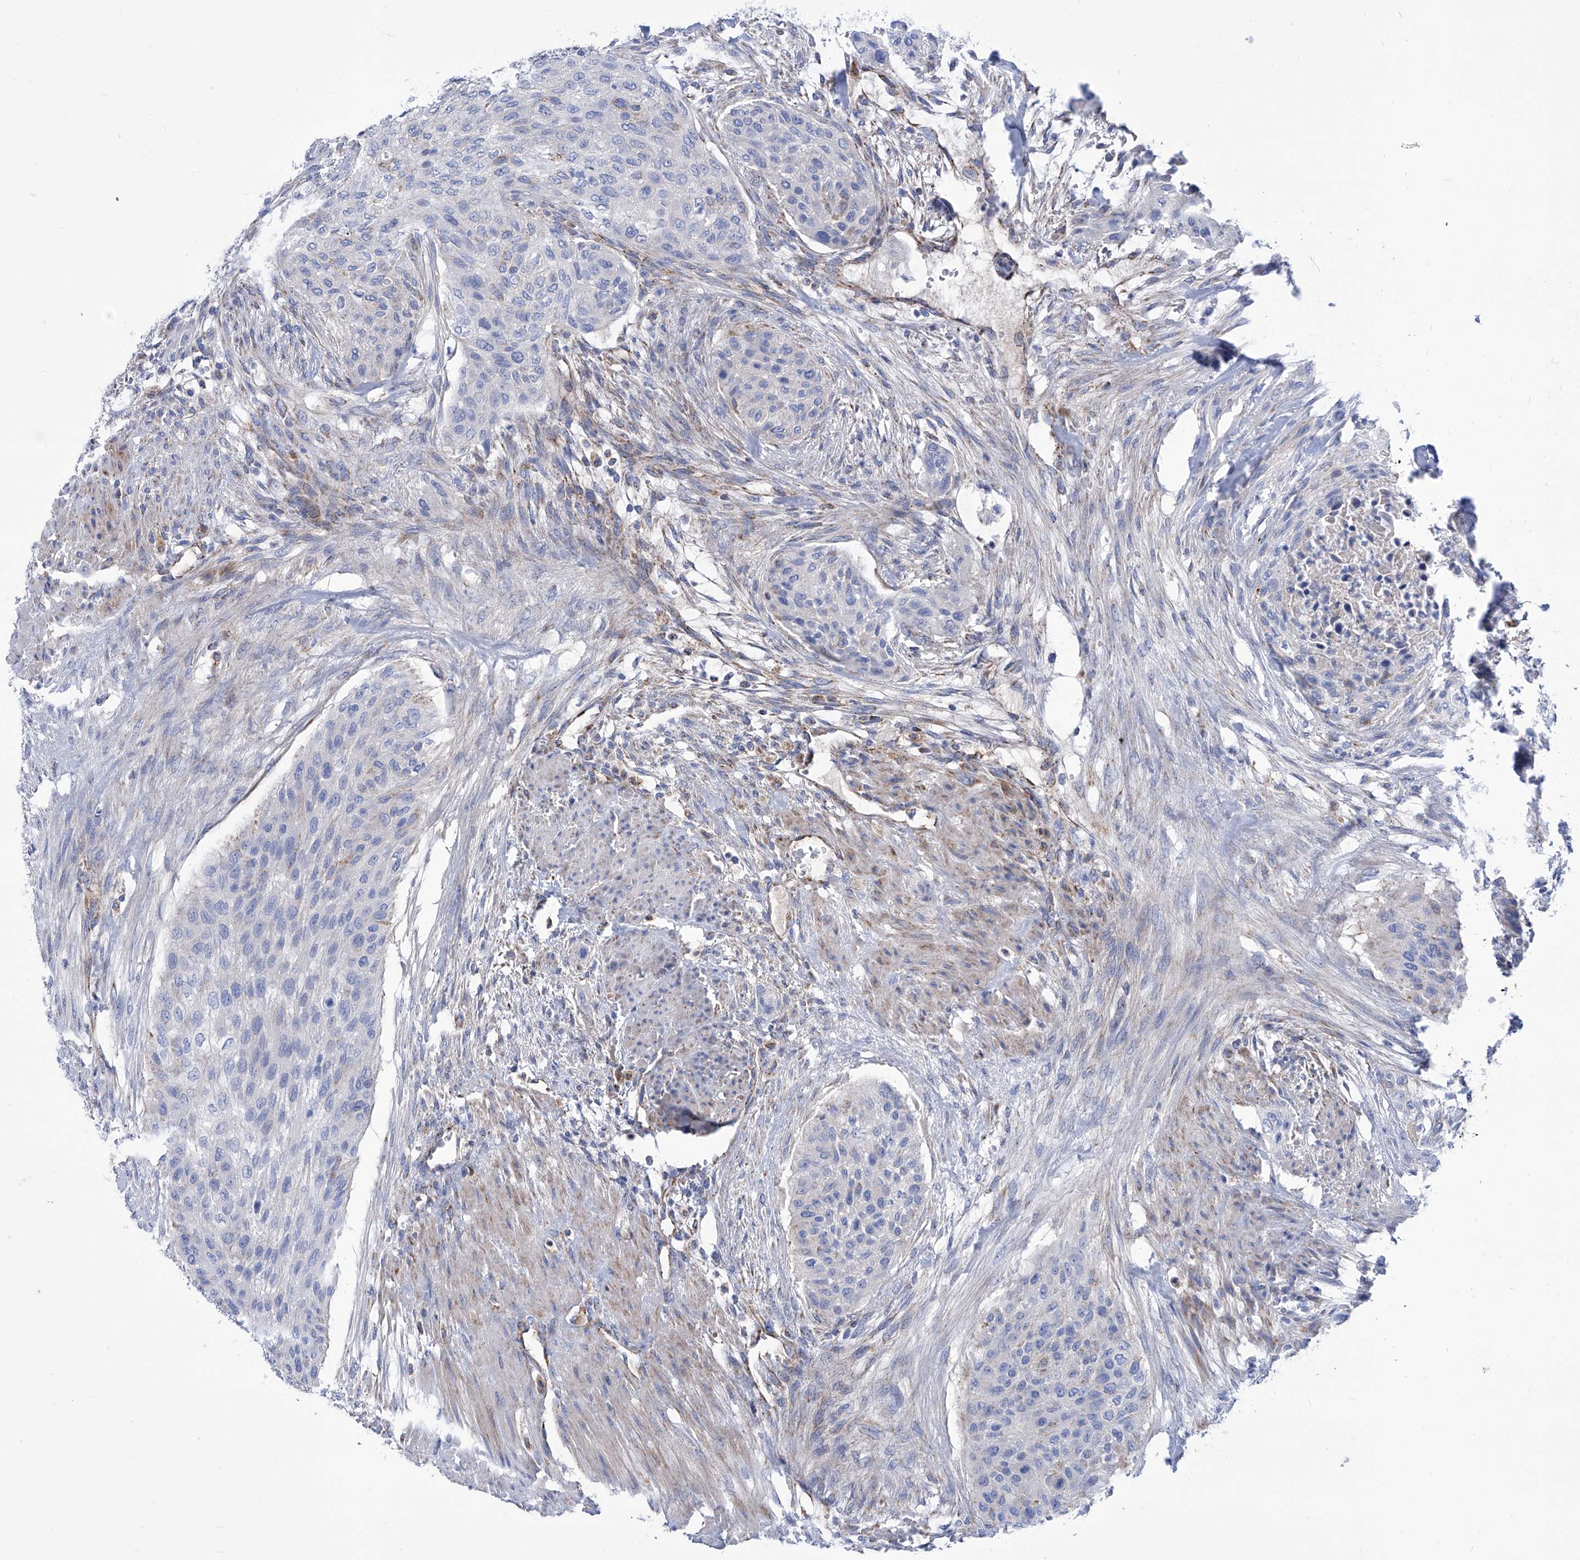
{"staining": {"intensity": "negative", "quantity": "none", "location": "none"}, "tissue": "urothelial cancer", "cell_type": "Tumor cells", "image_type": "cancer", "snomed": [{"axis": "morphology", "description": "Urothelial carcinoma, High grade"}, {"axis": "topography", "description": "Urinary bladder"}], "caption": "Human urothelial carcinoma (high-grade) stained for a protein using IHC reveals no staining in tumor cells.", "gene": "SRBD1", "patient": {"sex": "male", "age": 35}}